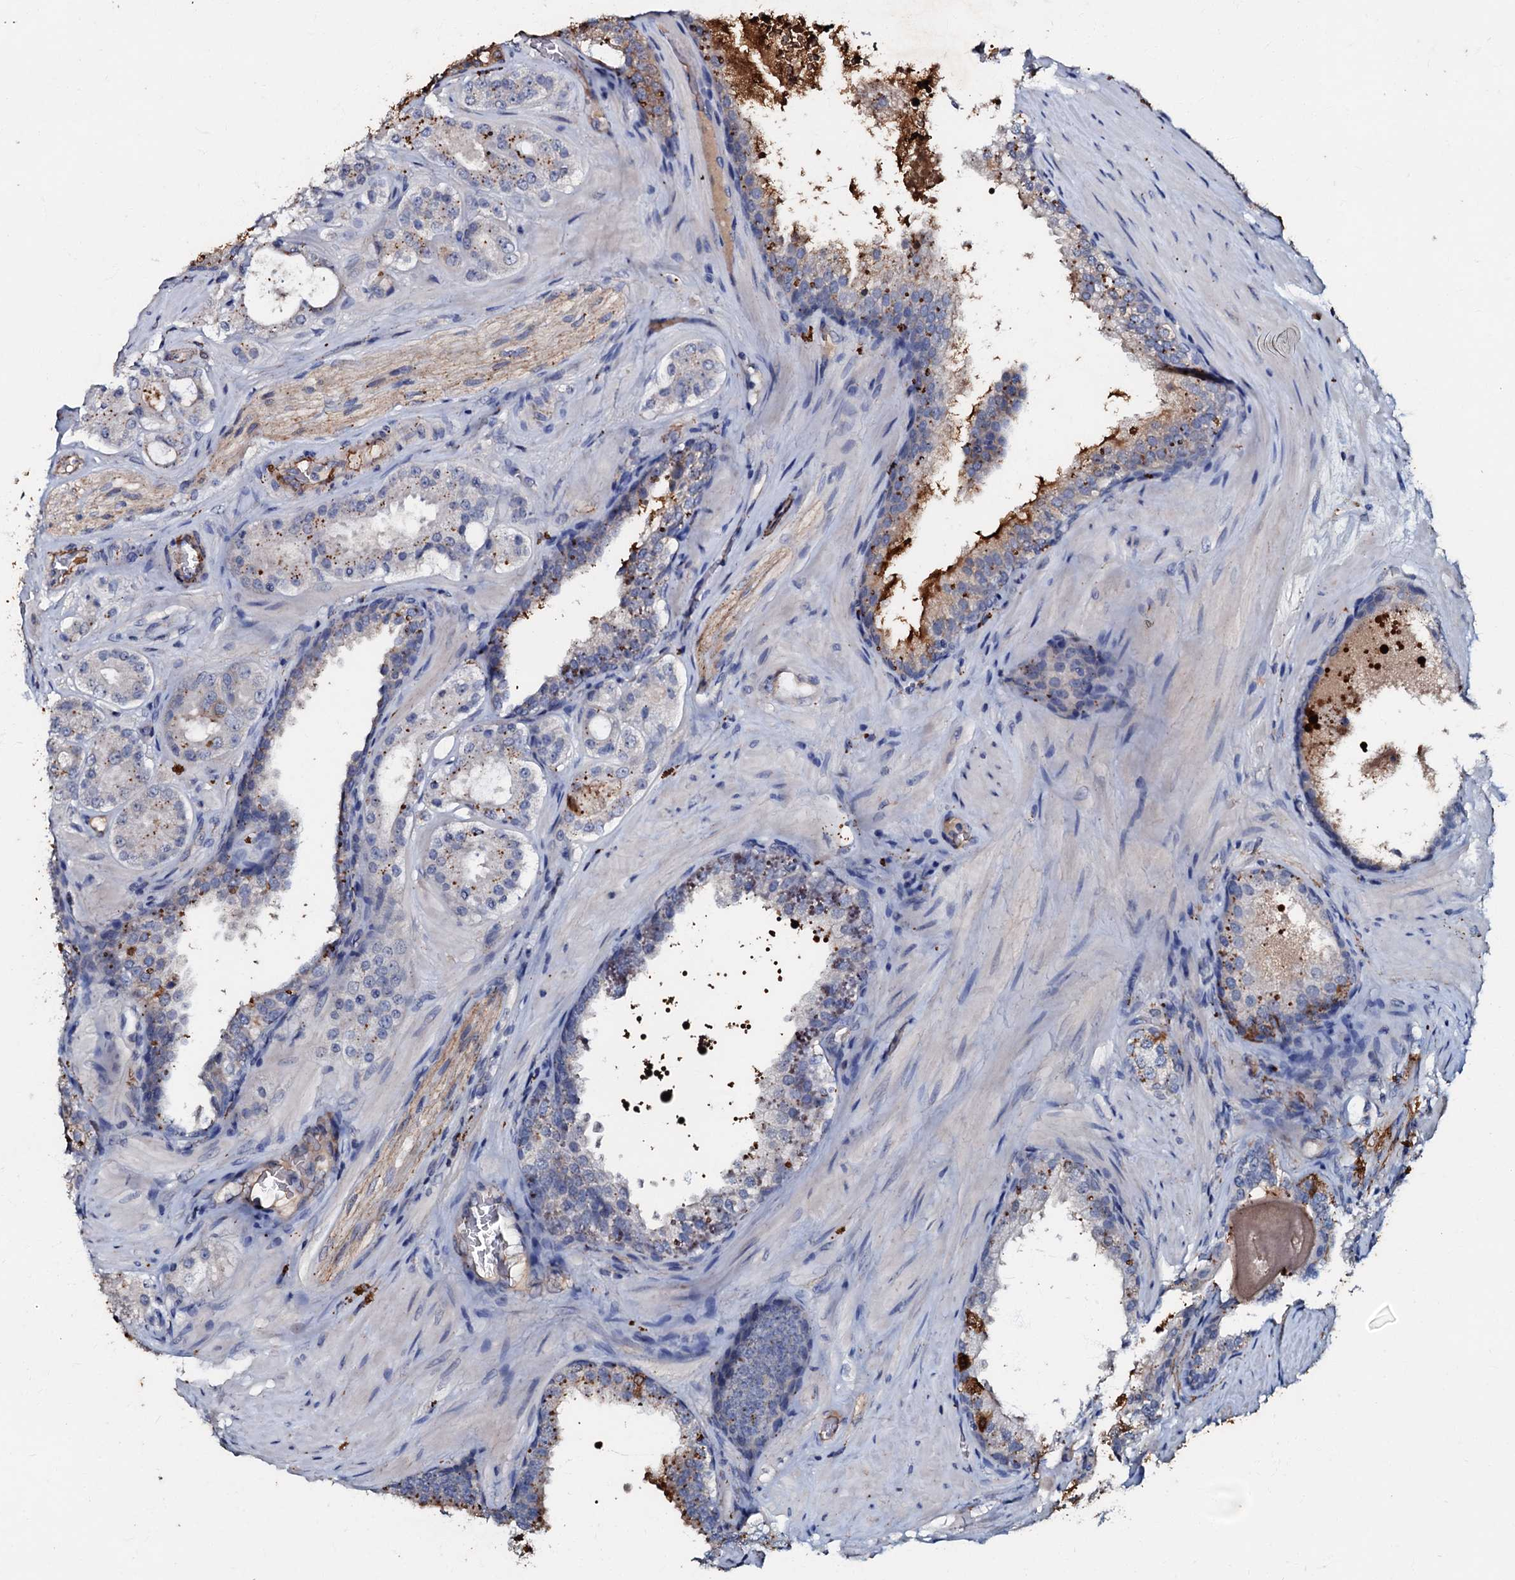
{"staining": {"intensity": "weak", "quantity": "25%-75%", "location": "cytoplasmic/membranous"}, "tissue": "prostate cancer", "cell_type": "Tumor cells", "image_type": "cancer", "snomed": [{"axis": "morphology", "description": "Adenocarcinoma, High grade"}, {"axis": "topography", "description": "Prostate"}], "caption": "Adenocarcinoma (high-grade) (prostate) was stained to show a protein in brown. There is low levels of weak cytoplasmic/membranous positivity in about 25%-75% of tumor cells. (Brightfield microscopy of DAB IHC at high magnification).", "gene": "MANSC4", "patient": {"sex": "male", "age": 65}}